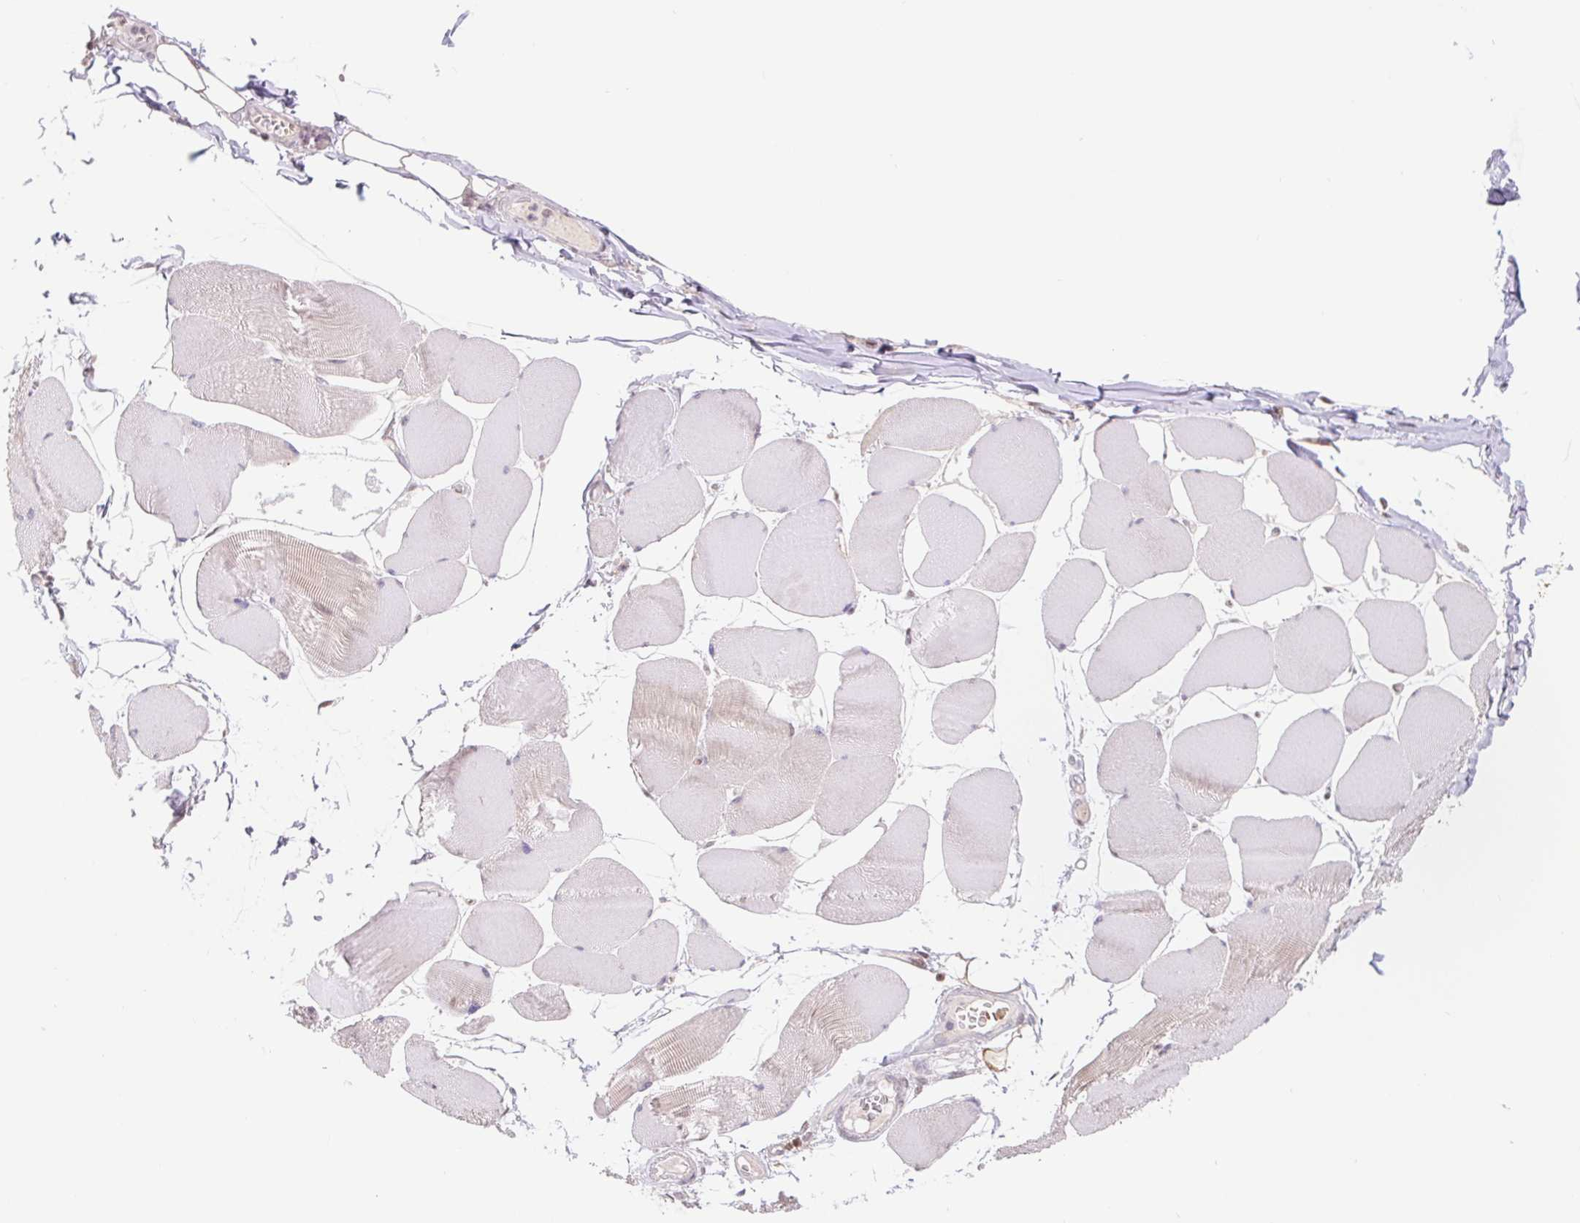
{"staining": {"intensity": "weak", "quantity": "<25%", "location": "cytoplasmic/membranous"}, "tissue": "skeletal muscle", "cell_type": "Myocytes", "image_type": "normal", "snomed": [{"axis": "morphology", "description": "Normal tissue, NOS"}, {"axis": "topography", "description": "Skeletal muscle"}], "caption": "Myocytes are negative for protein expression in unremarkable human skeletal muscle. Nuclei are stained in blue.", "gene": "TRERF1", "patient": {"sex": "female", "age": 75}}